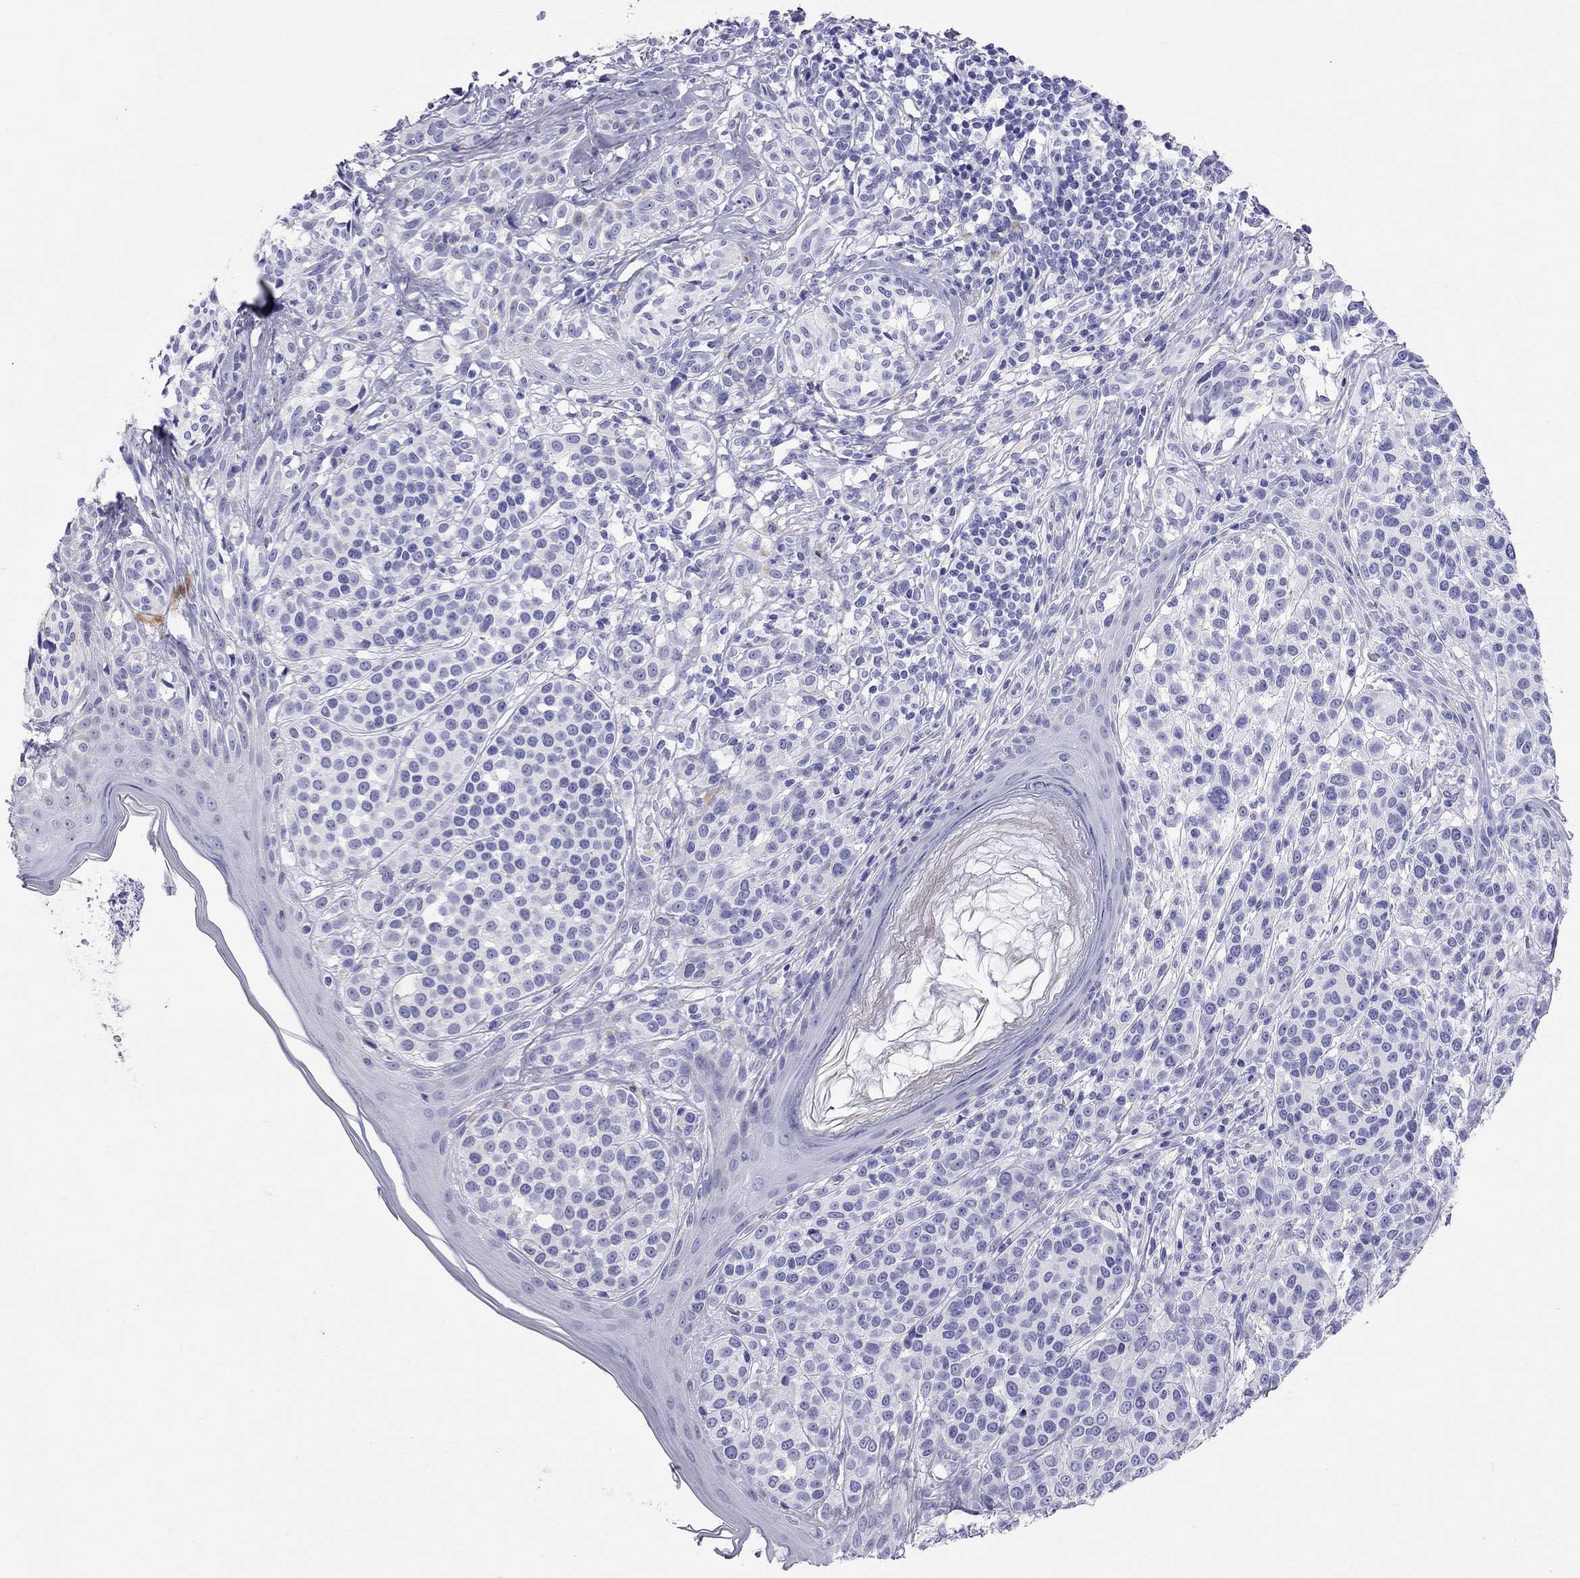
{"staining": {"intensity": "negative", "quantity": "none", "location": "none"}, "tissue": "melanoma", "cell_type": "Tumor cells", "image_type": "cancer", "snomed": [{"axis": "morphology", "description": "Malignant melanoma, NOS"}, {"axis": "topography", "description": "Skin"}], "caption": "A micrograph of human melanoma is negative for staining in tumor cells.", "gene": "DNAAF6", "patient": {"sex": "male", "age": 79}}